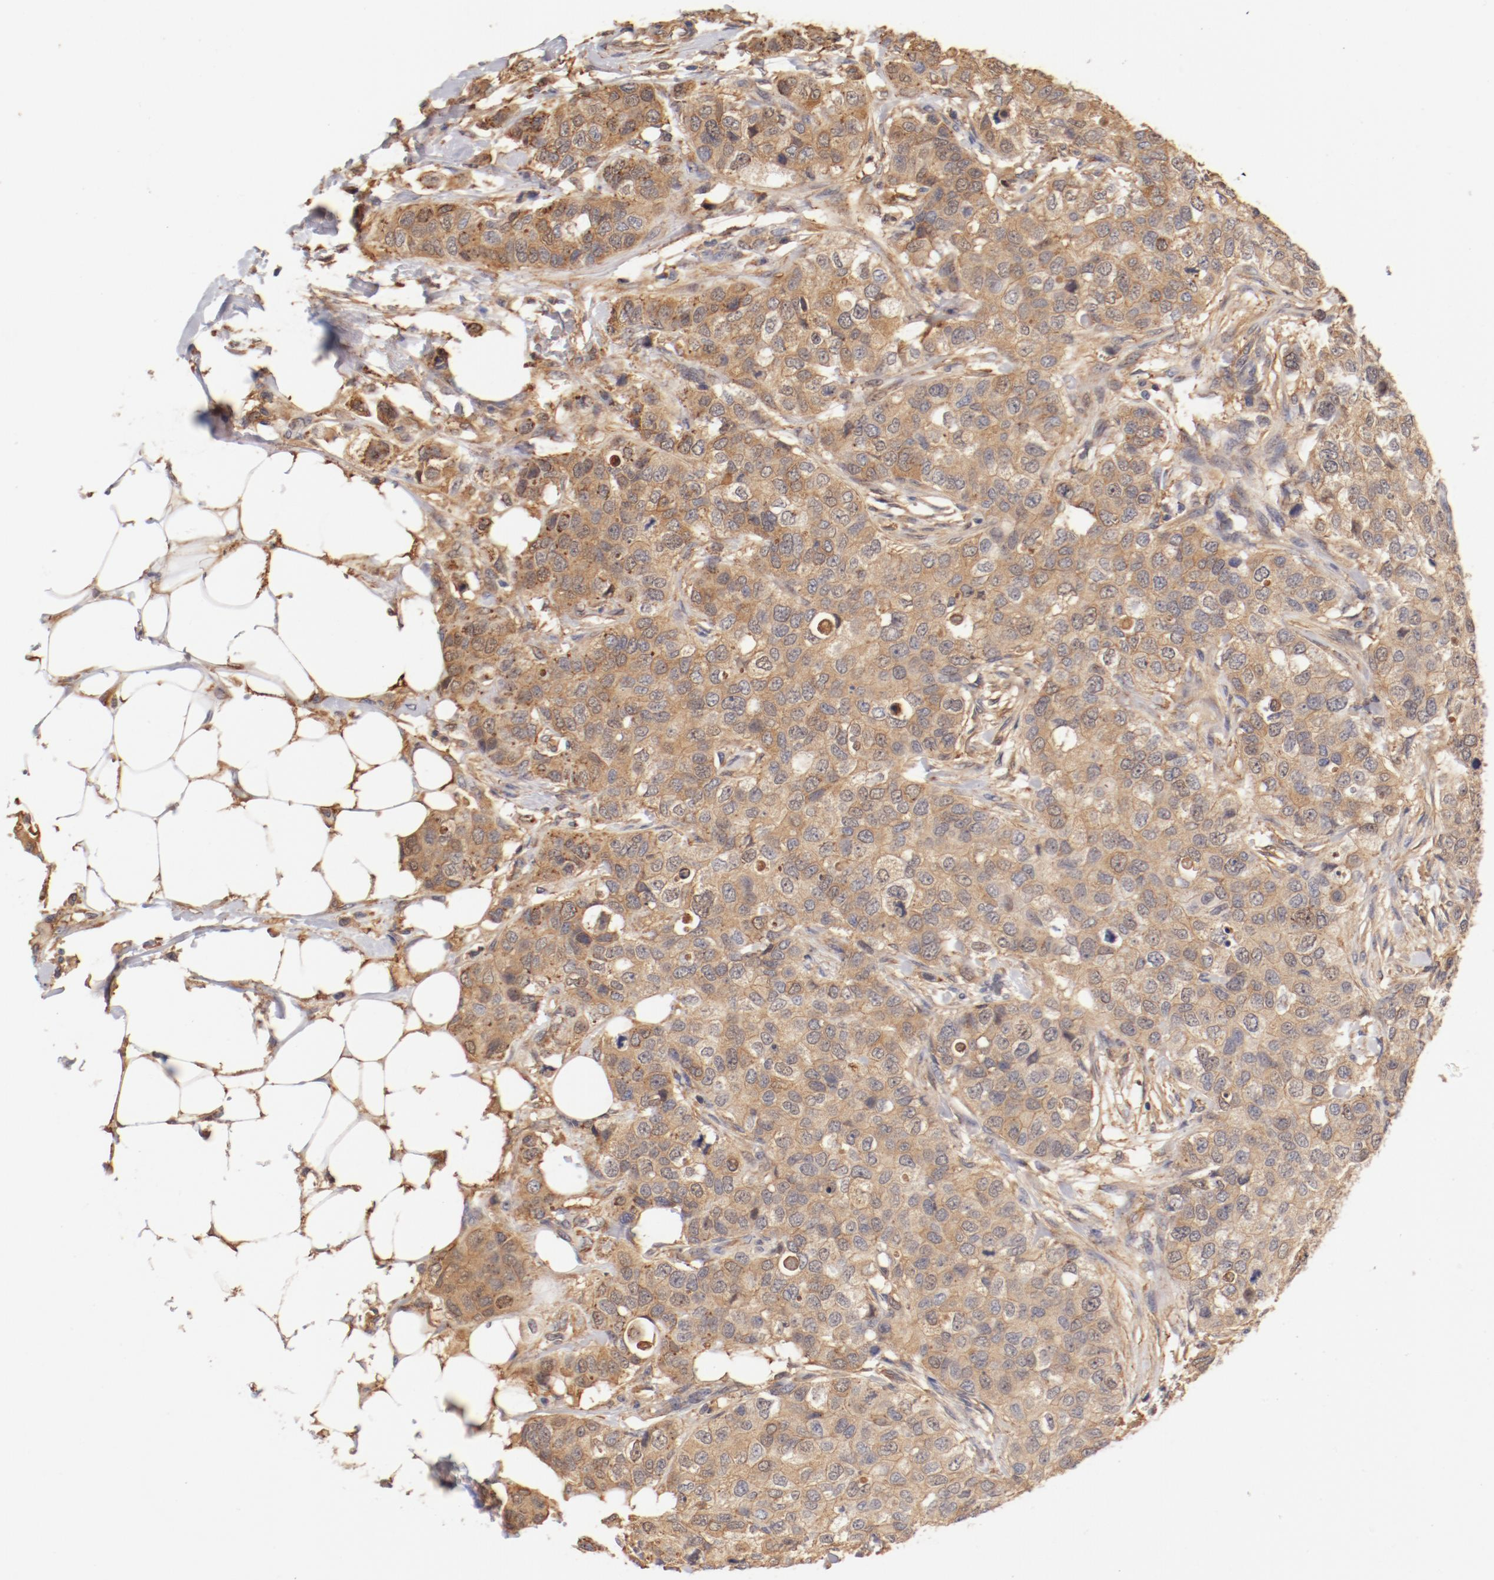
{"staining": {"intensity": "moderate", "quantity": ">75%", "location": "cytoplasmic/membranous"}, "tissue": "breast cancer", "cell_type": "Tumor cells", "image_type": "cancer", "snomed": [{"axis": "morphology", "description": "Normal tissue, NOS"}, {"axis": "morphology", "description": "Duct carcinoma"}, {"axis": "topography", "description": "Breast"}], "caption": "Immunohistochemical staining of human breast cancer (intraductal carcinoma) exhibits medium levels of moderate cytoplasmic/membranous staining in approximately >75% of tumor cells.", "gene": "FCMR", "patient": {"sex": "female", "age": 49}}